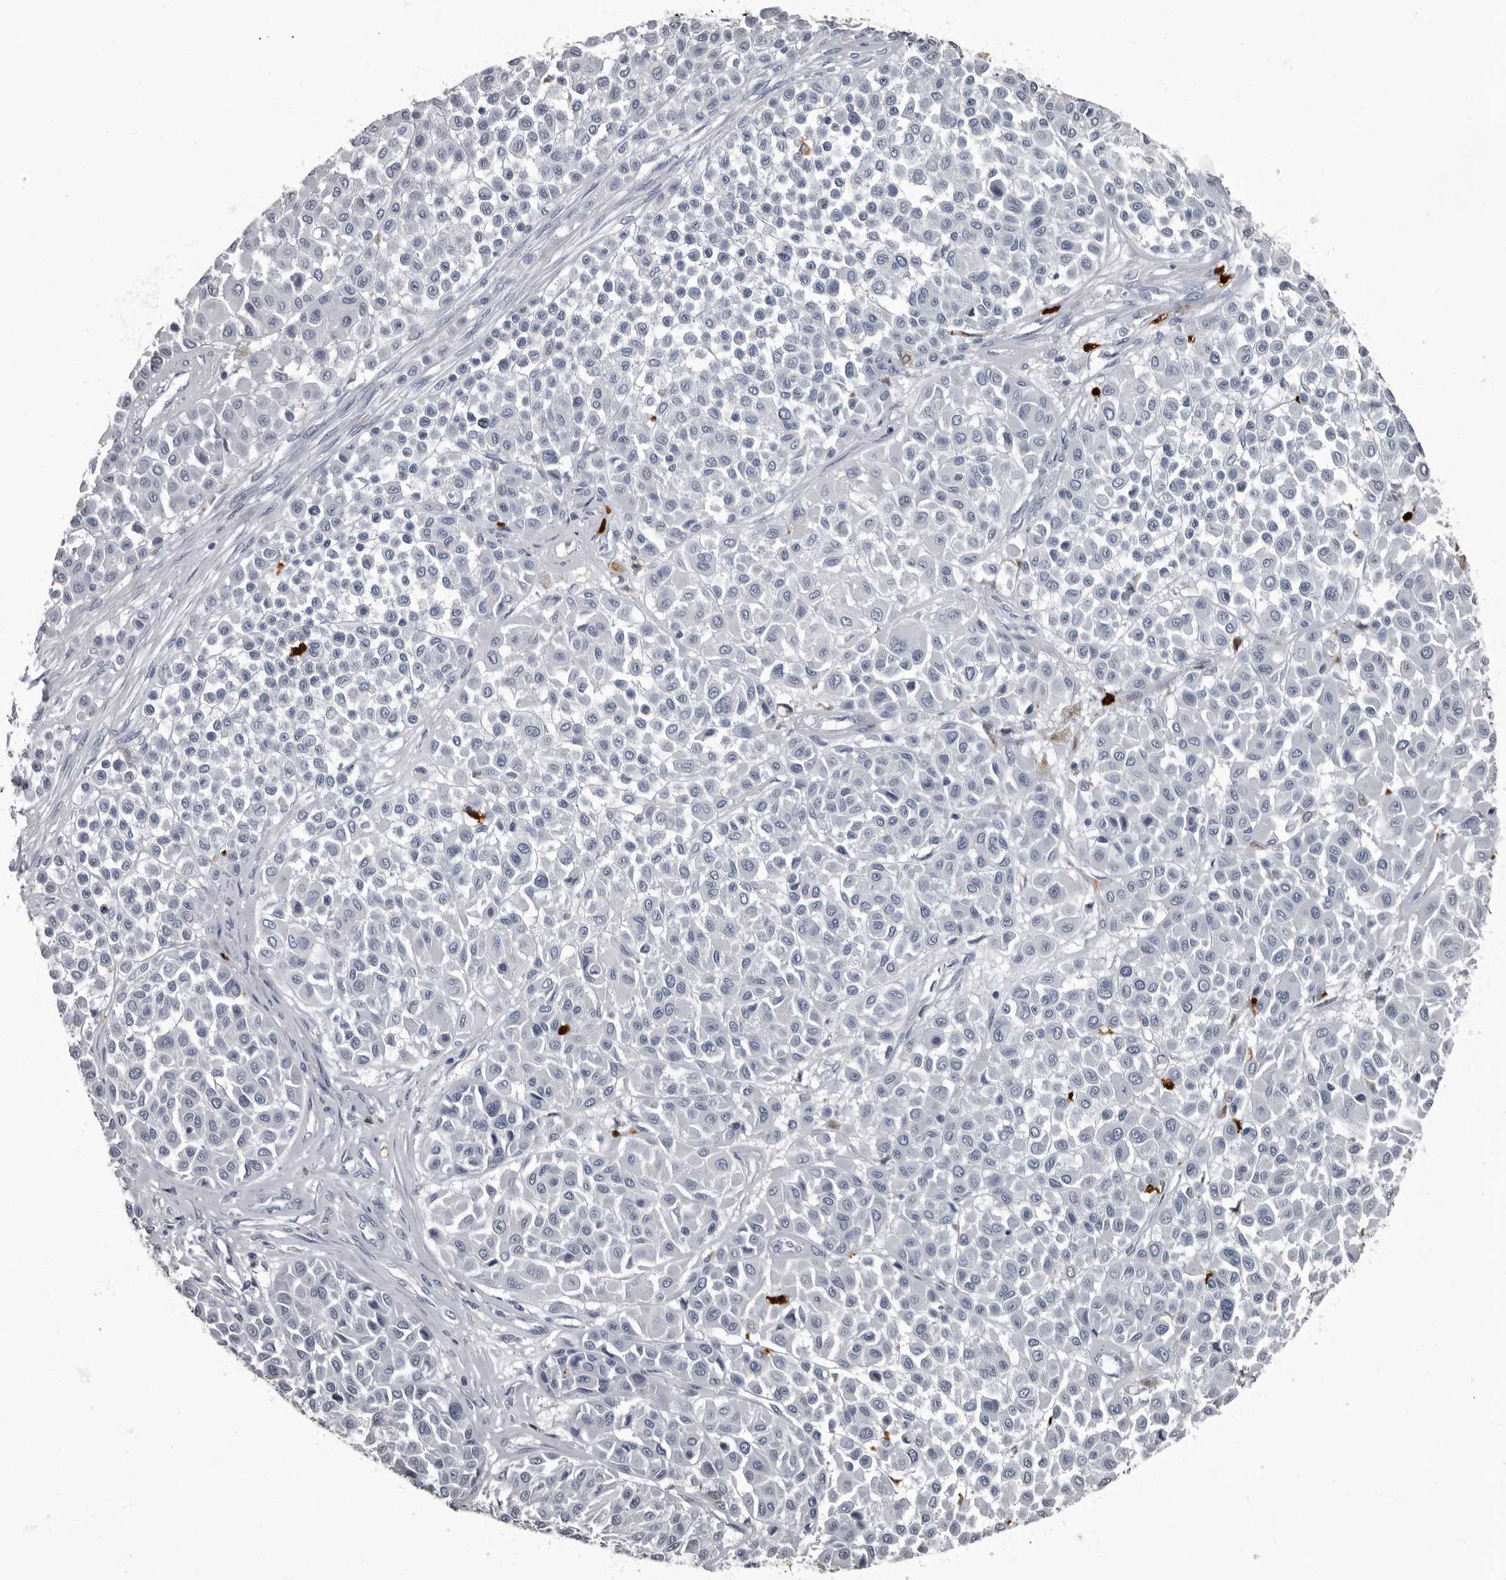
{"staining": {"intensity": "negative", "quantity": "none", "location": "none"}, "tissue": "melanoma", "cell_type": "Tumor cells", "image_type": "cancer", "snomed": [{"axis": "morphology", "description": "Malignant melanoma, Metastatic site"}, {"axis": "topography", "description": "Soft tissue"}], "caption": "The IHC micrograph has no significant expression in tumor cells of melanoma tissue. Brightfield microscopy of immunohistochemistry (IHC) stained with DAB (brown) and hematoxylin (blue), captured at high magnification.", "gene": "TPD52L1", "patient": {"sex": "male", "age": 41}}